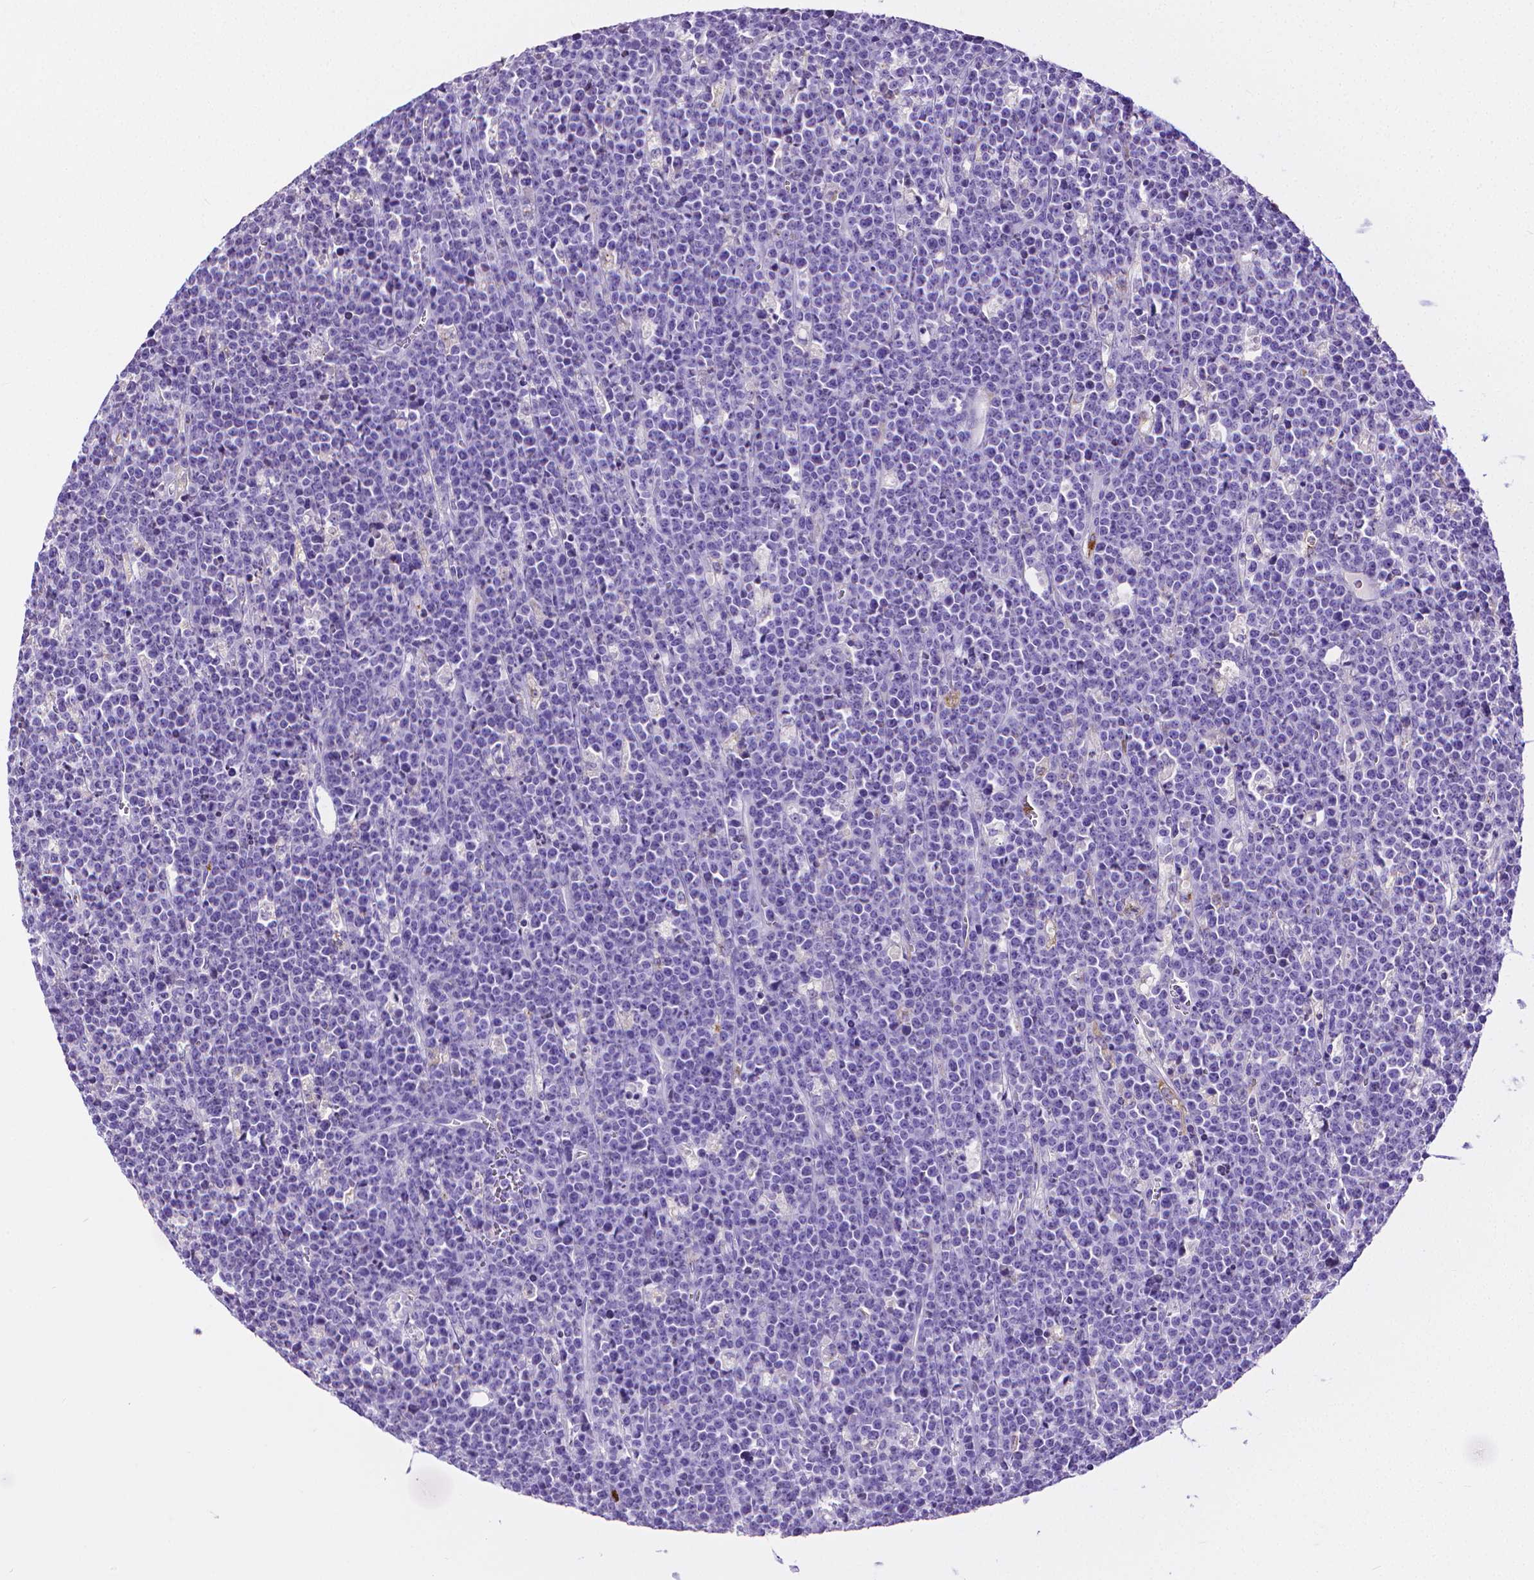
{"staining": {"intensity": "negative", "quantity": "none", "location": "none"}, "tissue": "lymphoma", "cell_type": "Tumor cells", "image_type": "cancer", "snomed": [{"axis": "morphology", "description": "Malignant lymphoma, non-Hodgkin's type, High grade"}, {"axis": "topography", "description": "Ovary"}], "caption": "DAB (3,3'-diaminobenzidine) immunohistochemical staining of high-grade malignant lymphoma, non-Hodgkin's type demonstrates no significant expression in tumor cells.", "gene": "MMP9", "patient": {"sex": "female", "age": 56}}